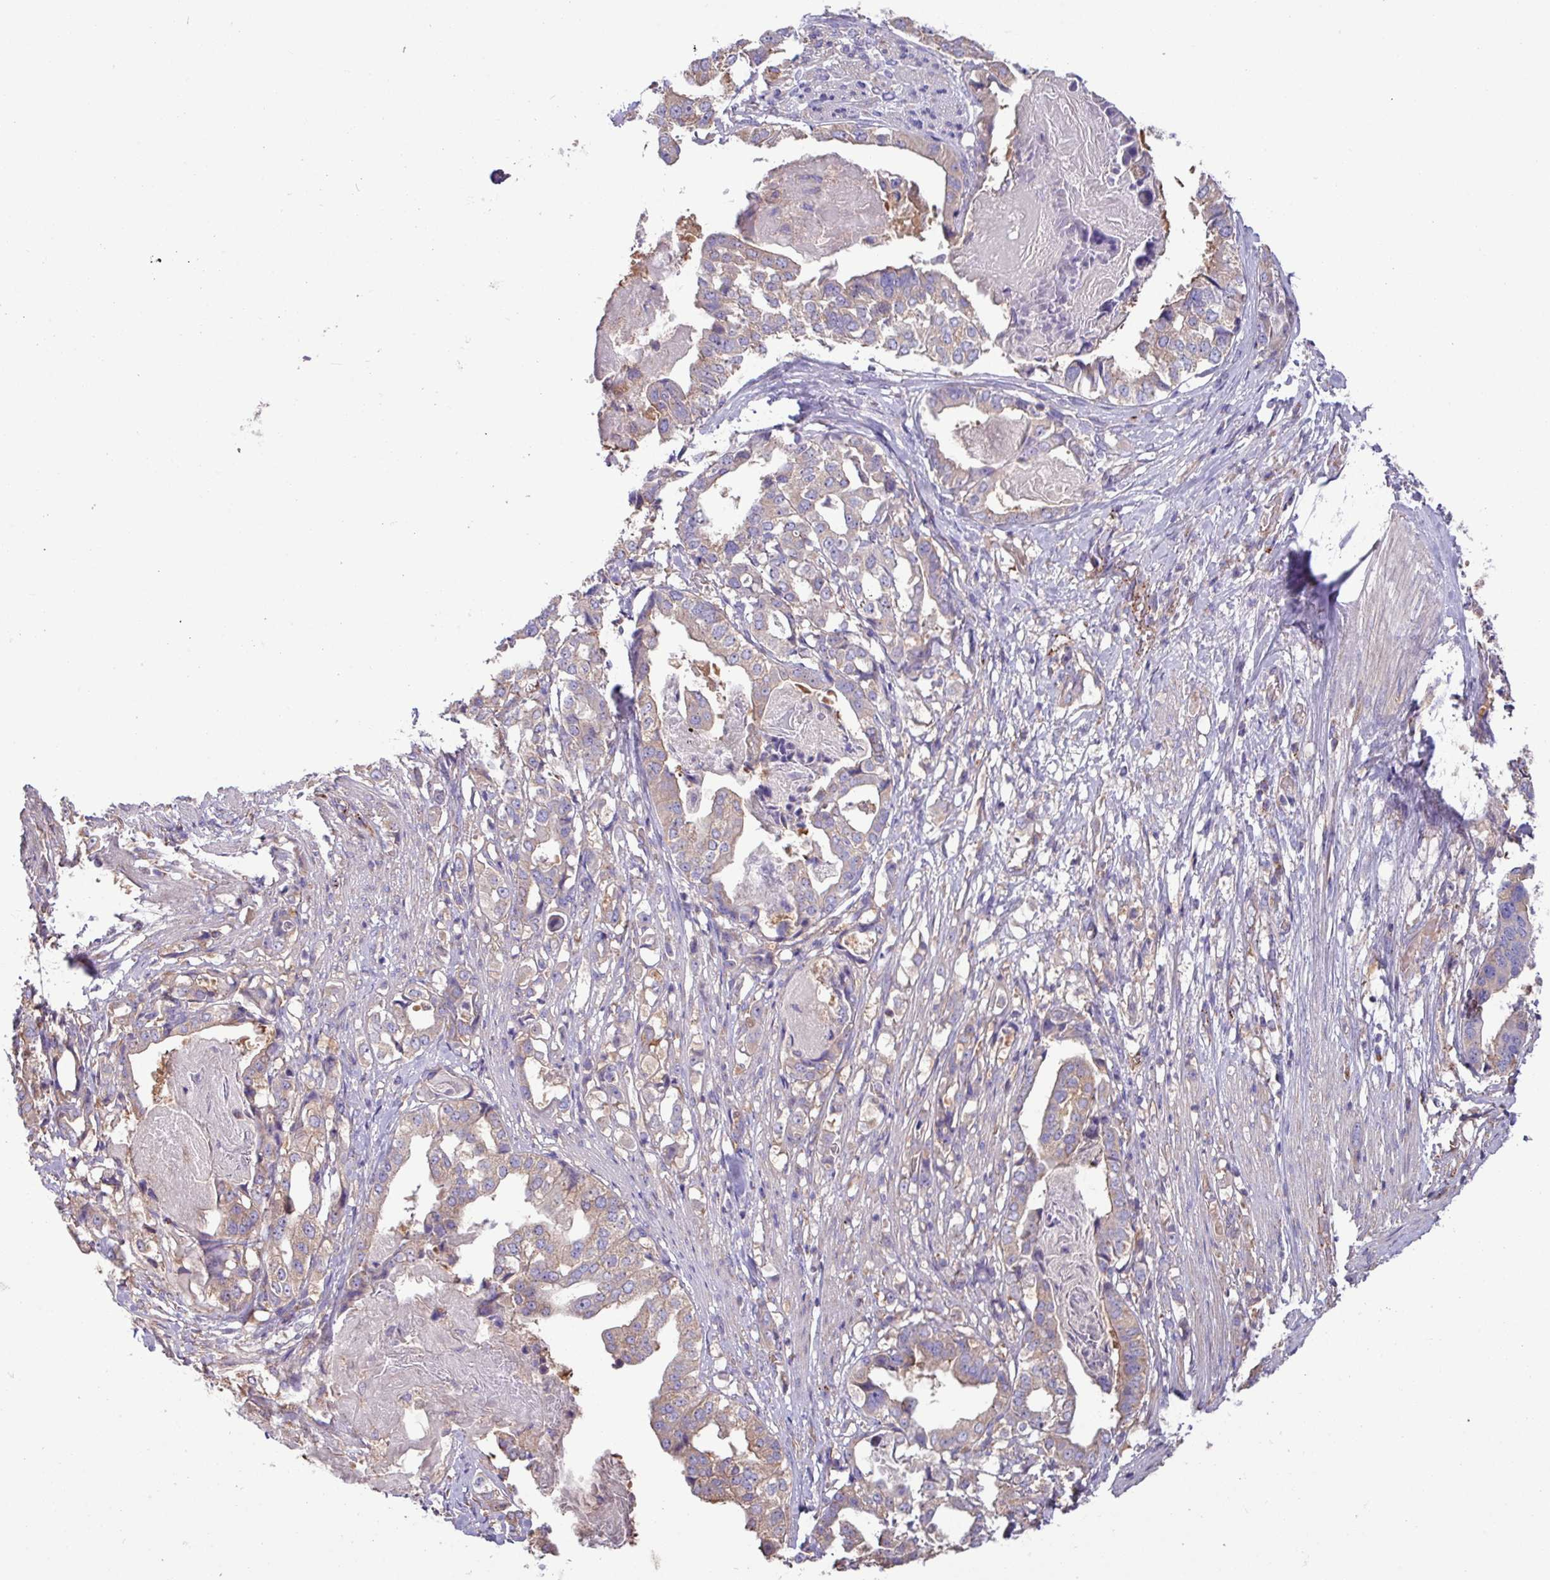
{"staining": {"intensity": "weak", "quantity": "25%-75%", "location": "cytoplasmic/membranous"}, "tissue": "stomach cancer", "cell_type": "Tumor cells", "image_type": "cancer", "snomed": [{"axis": "morphology", "description": "Adenocarcinoma, NOS"}, {"axis": "topography", "description": "Stomach"}], "caption": "IHC of human stomach cancer (adenocarcinoma) displays low levels of weak cytoplasmic/membranous positivity in approximately 25%-75% of tumor cells. (IHC, brightfield microscopy, high magnification).", "gene": "PPM1J", "patient": {"sex": "male", "age": 48}}